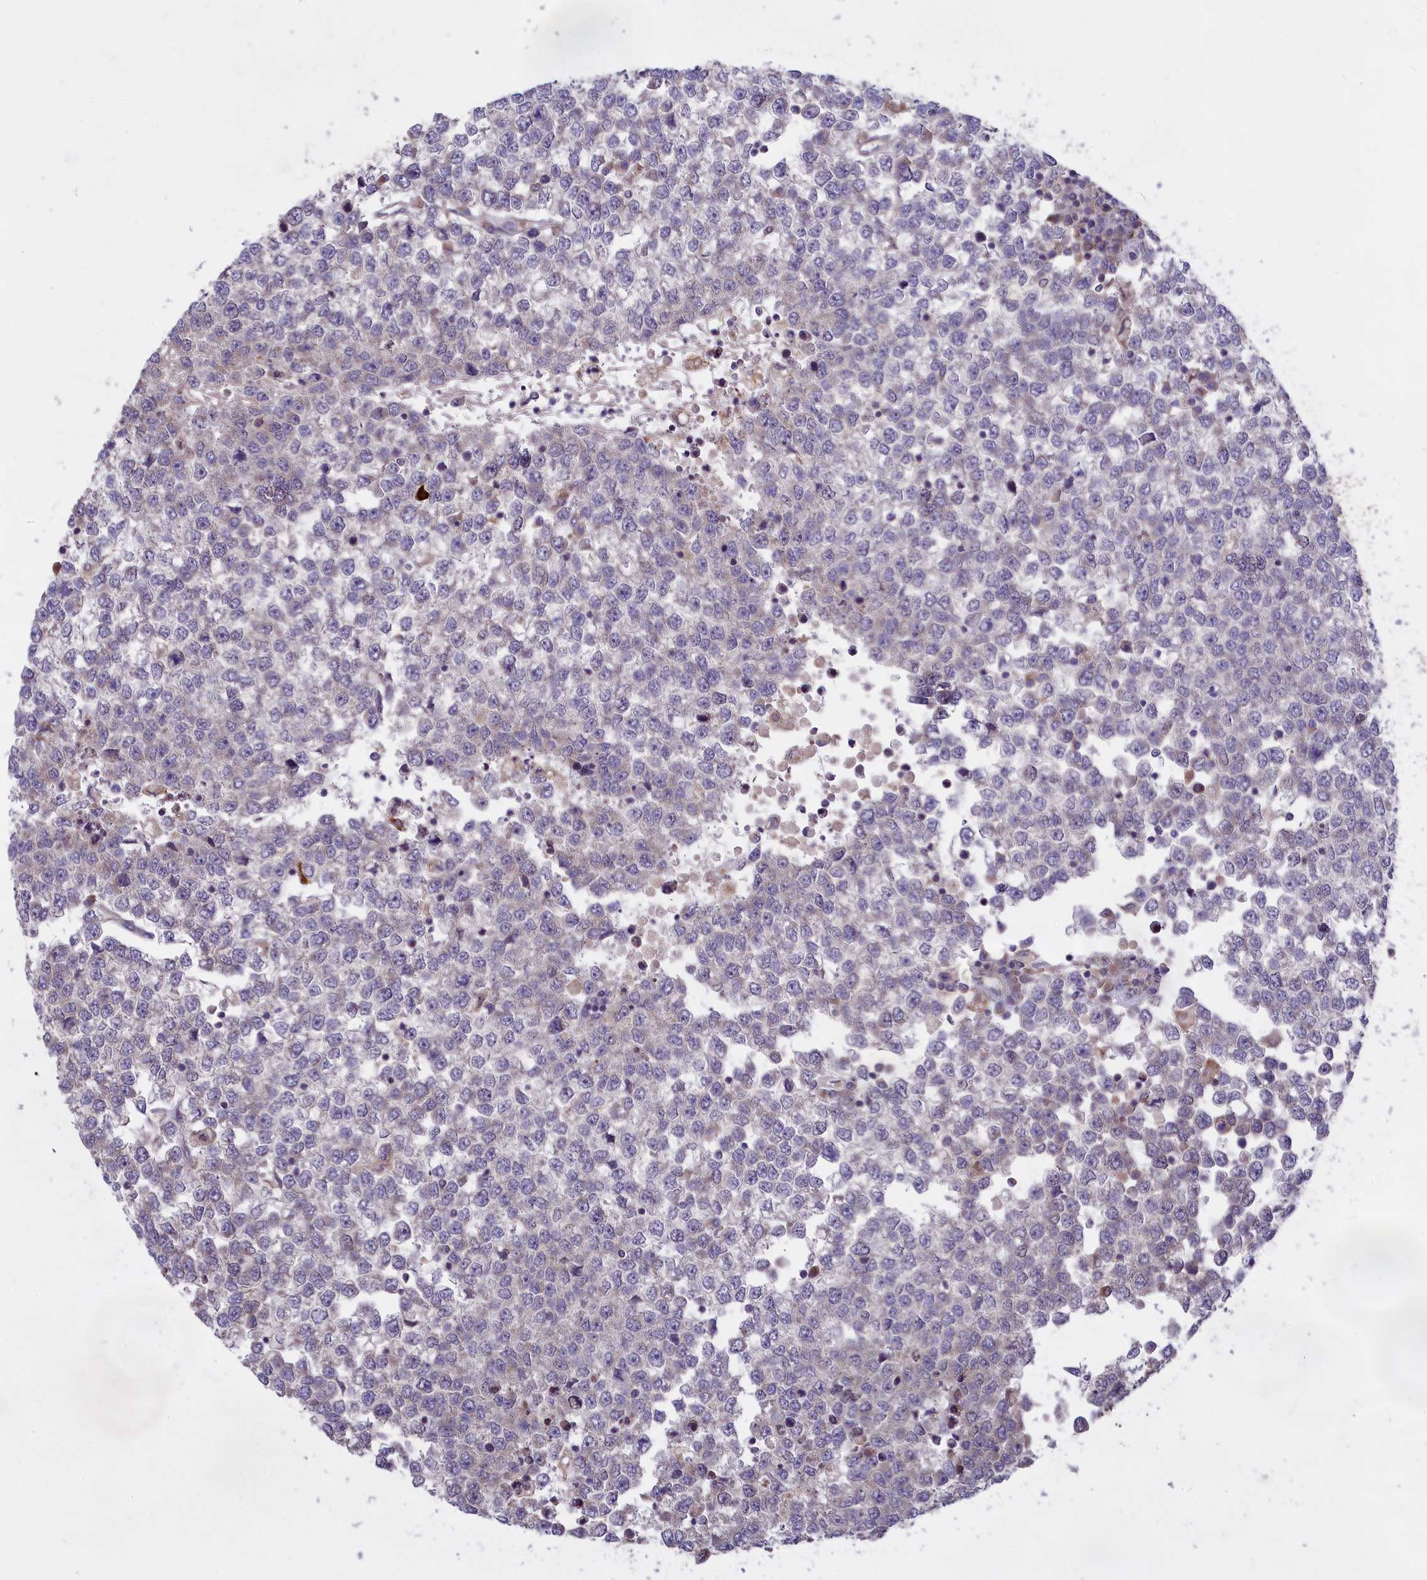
{"staining": {"intensity": "negative", "quantity": "none", "location": "none"}, "tissue": "testis cancer", "cell_type": "Tumor cells", "image_type": "cancer", "snomed": [{"axis": "morphology", "description": "Seminoma, NOS"}, {"axis": "topography", "description": "Testis"}], "caption": "A micrograph of testis cancer stained for a protein reveals no brown staining in tumor cells. (DAB (3,3'-diaminobenzidine) immunohistochemistry visualized using brightfield microscopy, high magnification).", "gene": "MEMO1", "patient": {"sex": "male", "age": 65}}